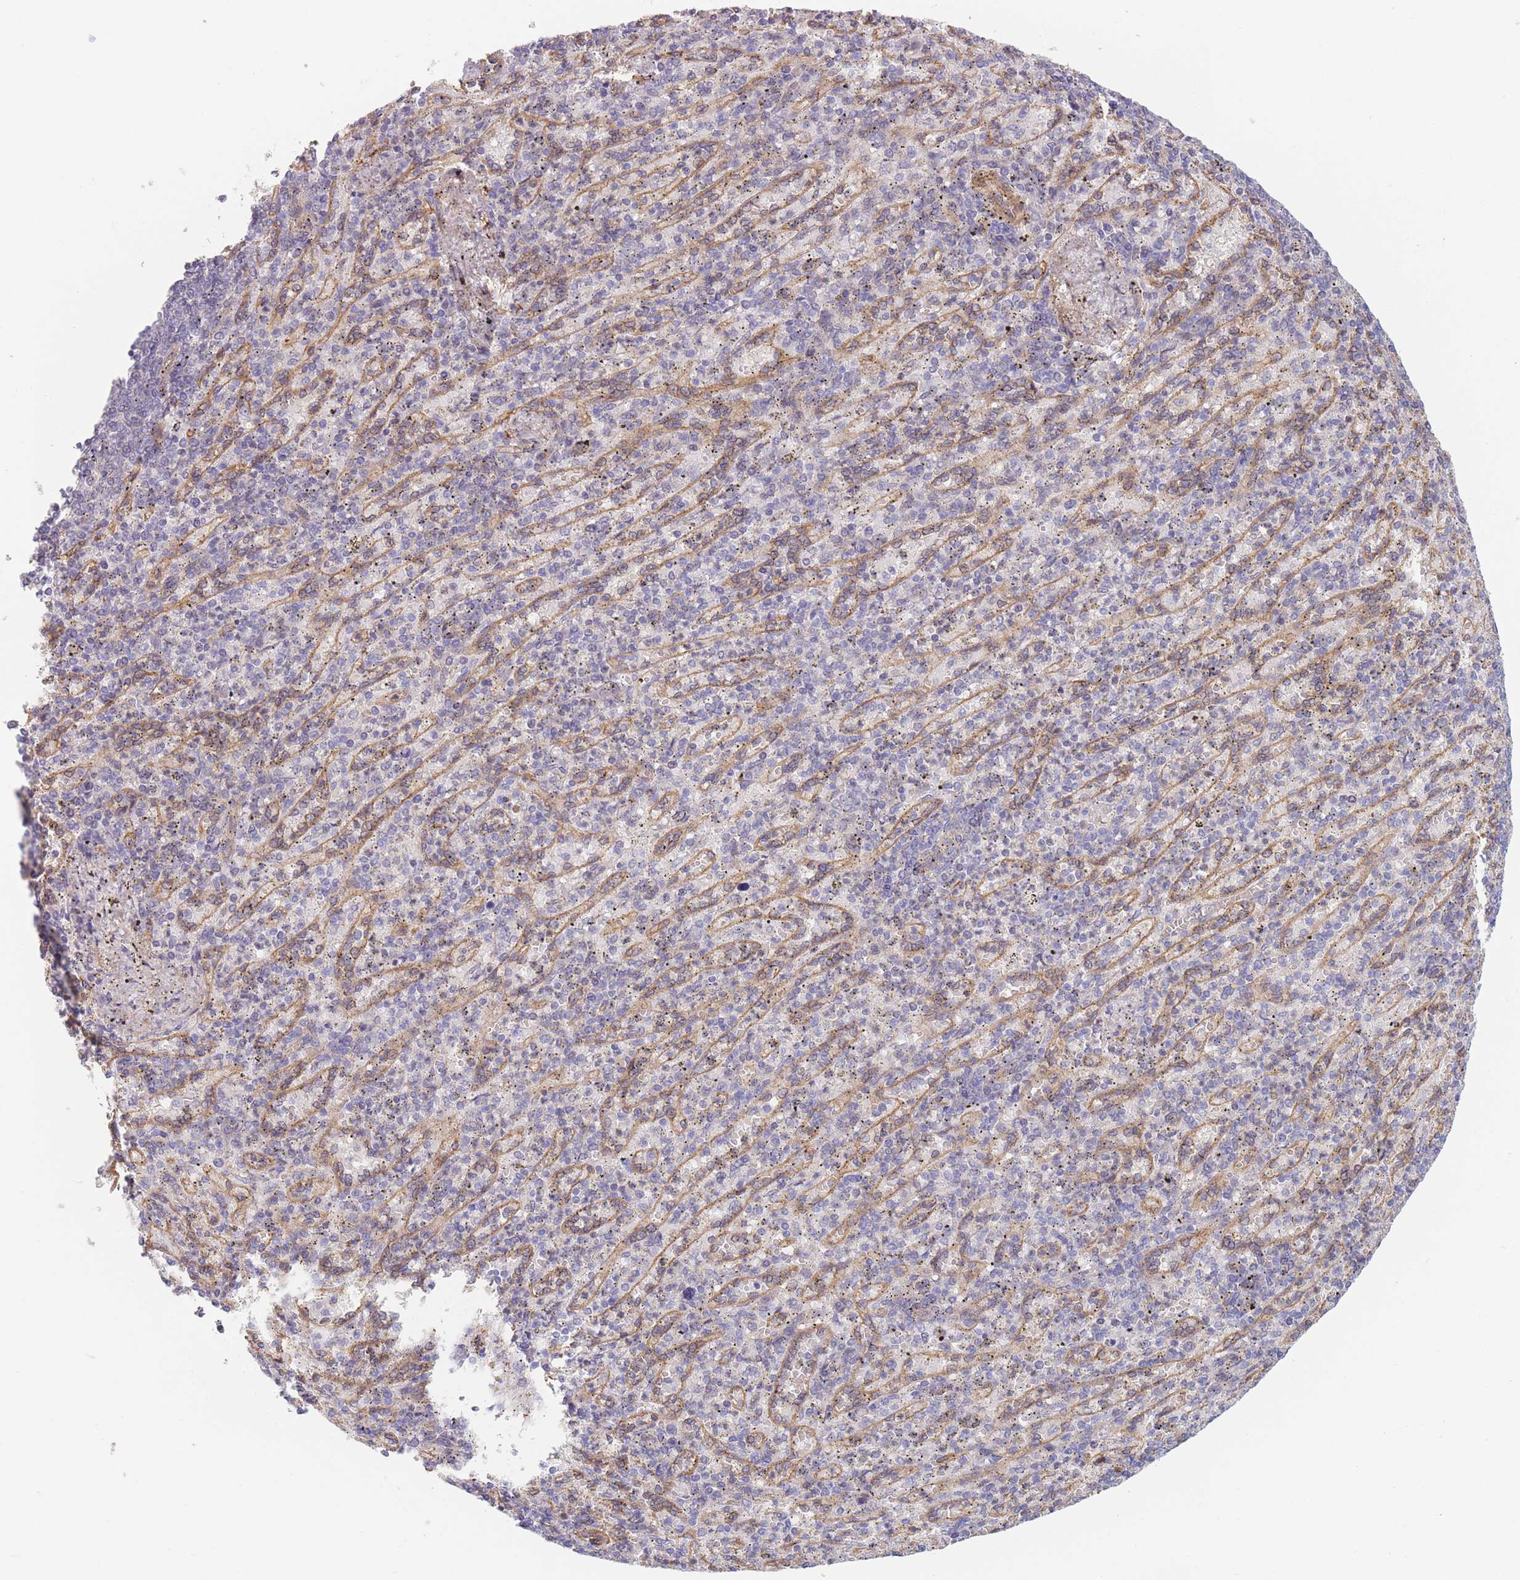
{"staining": {"intensity": "negative", "quantity": "none", "location": "none"}, "tissue": "spleen", "cell_type": "Cells in red pulp", "image_type": "normal", "snomed": [{"axis": "morphology", "description": "Normal tissue, NOS"}, {"axis": "topography", "description": "Spleen"}], "caption": "High power microscopy image of an immunohistochemistry (IHC) micrograph of benign spleen, revealing no significant staining in cells in red pulp.", "gene": "SLC7A6", "patient": {"sex": "female", "age": 74}}